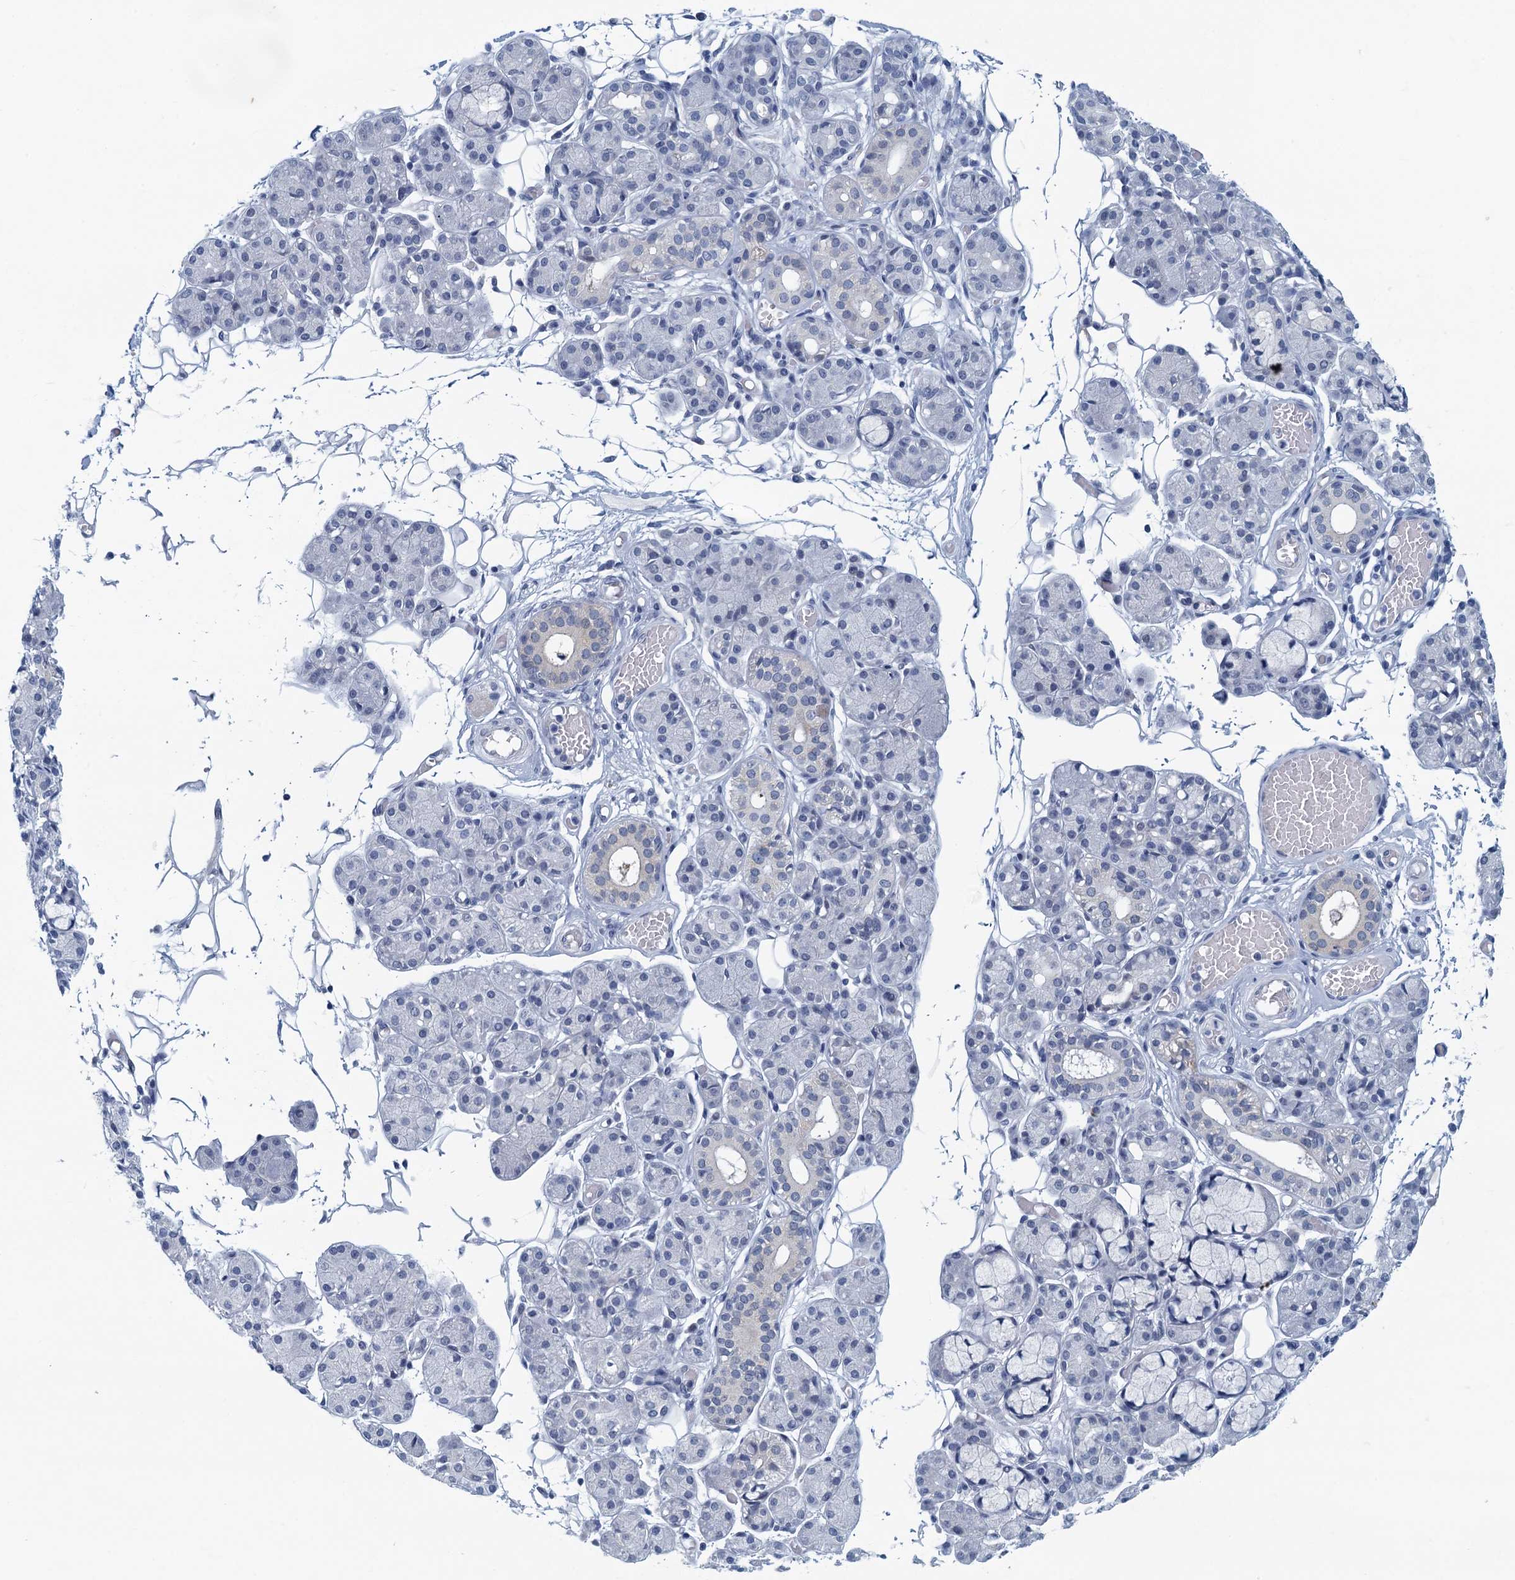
{"staining": {"intensity": "negative", "quantity": "none", "location": "none"}, "tissue": "salivary gland", "cell_type": "Glandular cells", "image_type": "normal", "snomed": [{"axis": "morphology", "description": "Normal tissue, NOS"}, {"axis": "topography", "description": "Salivary gland"}], "caption": "This is a photomicrograph of IHC staining of normal salivary gland, which shows no positivity in glandular cells. (DAB (3,3'-diaminobenzidine) immunohistochemistry visualized using brightfield microscopy, high magnification).", "gene": "C16orf95", "patient": {"sex": "male", "age": 63}}